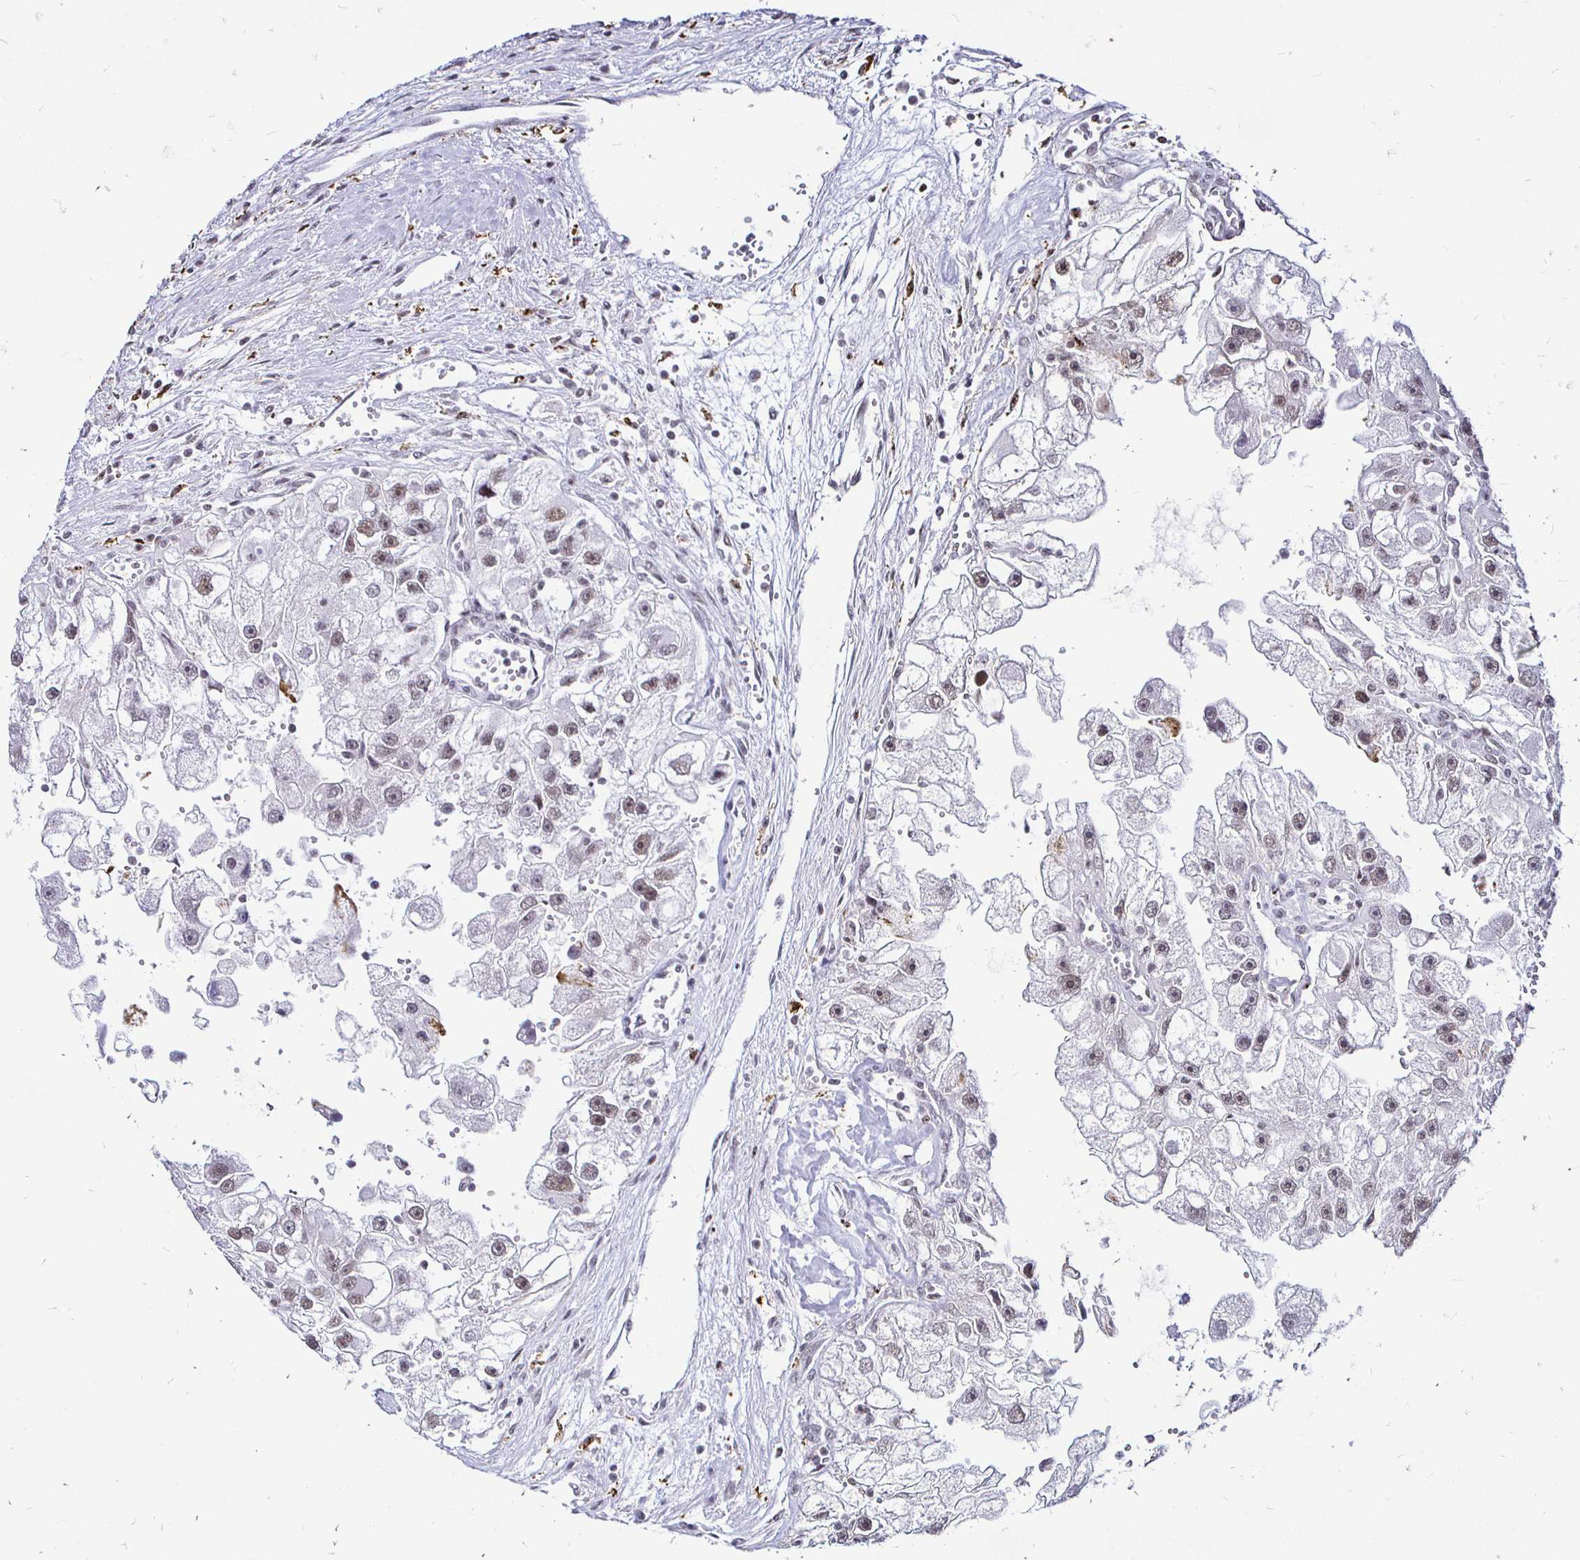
{"staining": {"intensity": "weak", "quantity": "25%-75%", "location": "nuclear"}, "tissue": "renal cancer", "cell_type": "Tumor cells", "image_type": "cancer", "snomed": [{"axis": "morphology", "description": "Adenocarcinoma, NOS"}, {"axis": "topography", "description": "Kidney"}], "caption": "A low amount of weak nuclear positivity is identified in about 25%-75% of tumor cells in renal adenocarcinoma tissue. The staining is performed using DAB brown chromogen to label protein expression. The nuclei are counter-stained blue using hematoxylin.", "gene": "SIN3A", "patient": {"sex": "male", "age": 63}}